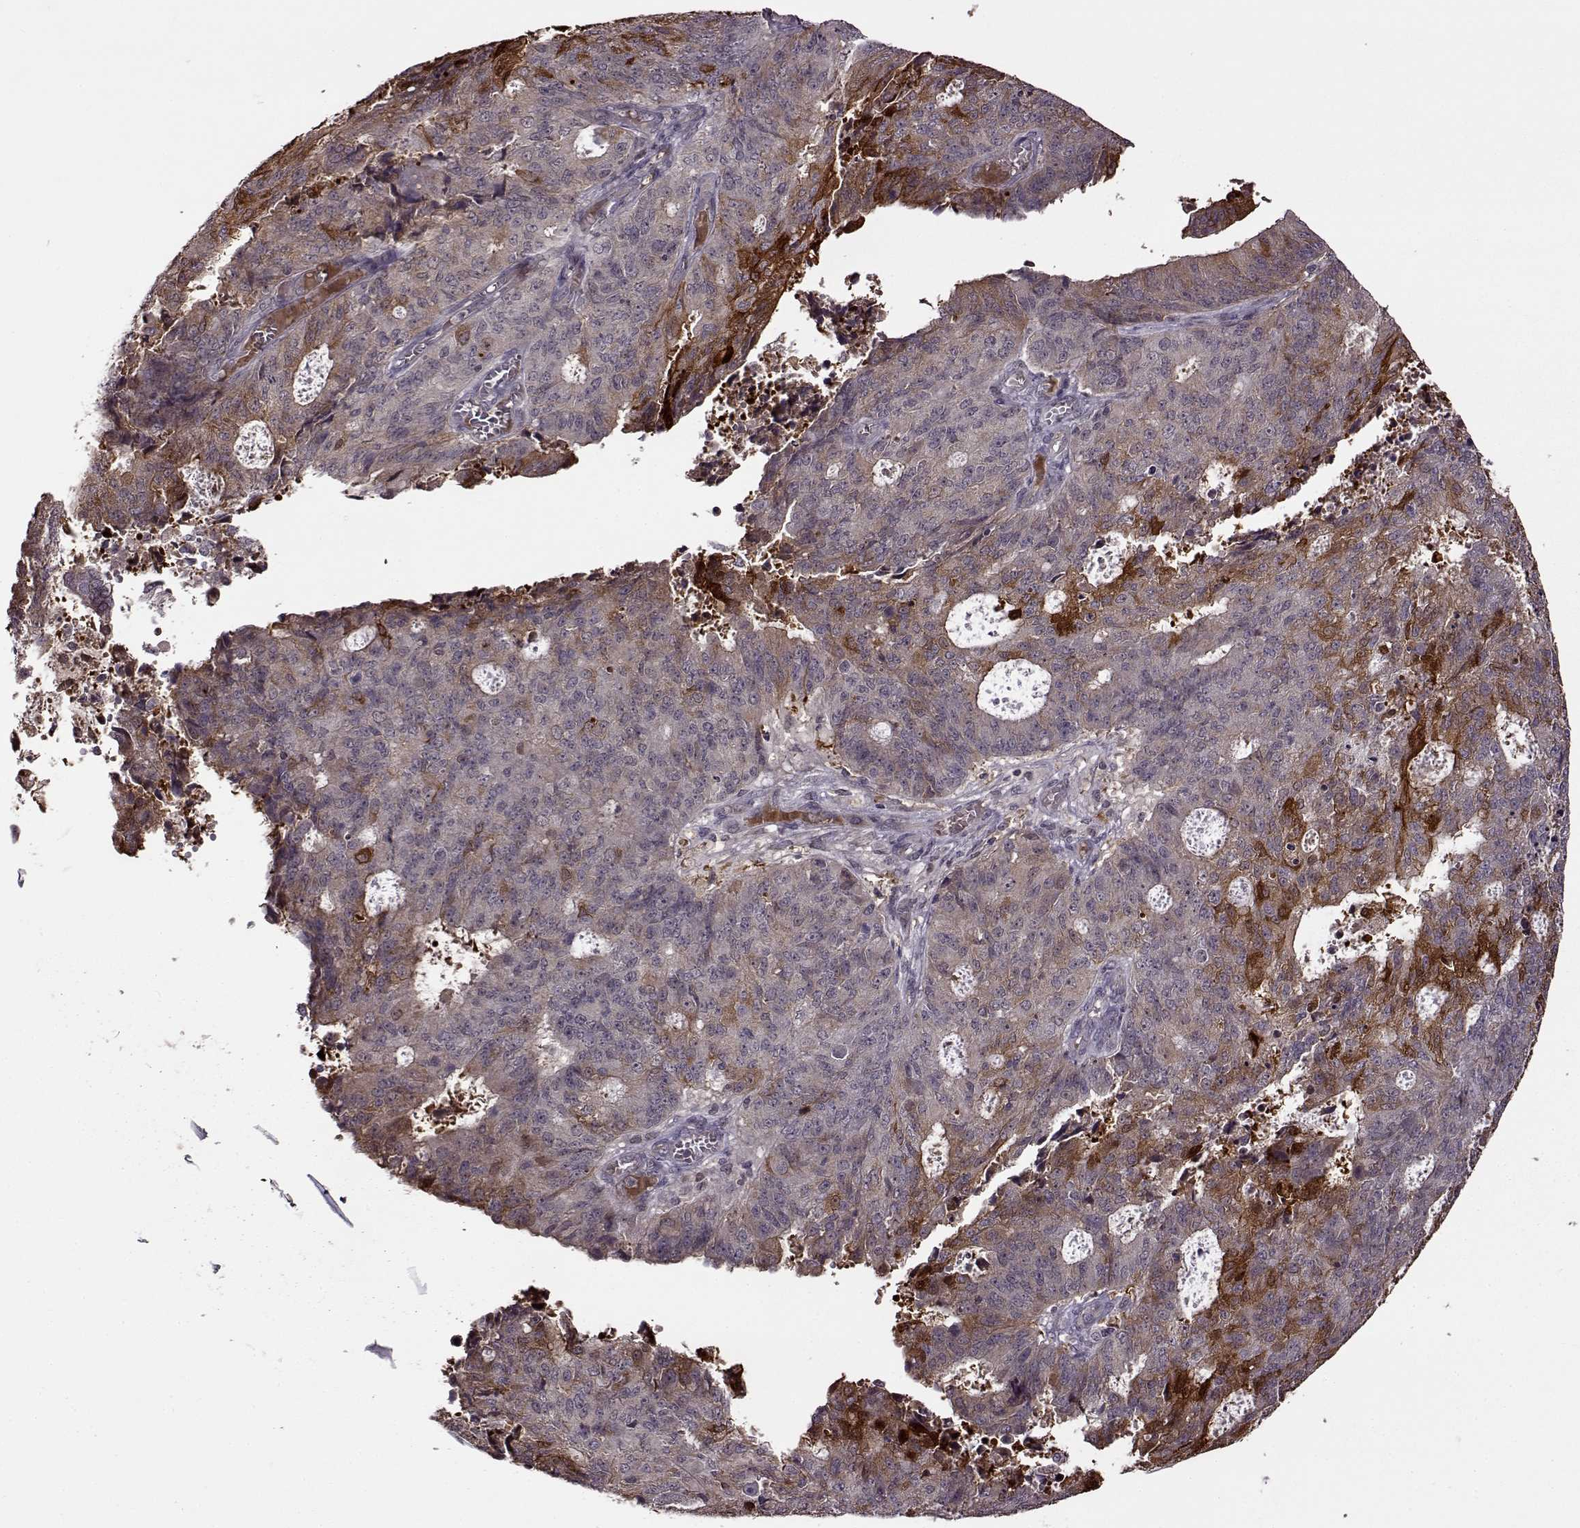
{"staining": {"intensity": "strong", "quantity": "<25%", "location": "cytoplasmic/membranous"}, "tissue": "endometrial cancer", "cell_type": "Tumor cells", "image_type": "cancer", "snomed": [{"axis": "morphology", "description": "Adenocarcinoma, NOS"}, {"axis": "topography", "description": "Endometrium"}], "caption": "An immunohistochemistry histopathology image of neoplastic tissue is shown. Protein staining in brown highlights strong cytoplasmic/membranous positivity in adenocarcinoma (endometrial) within tumor cells.", "gene": "MAIP1", "patient": {"sex": "female", "age": 82}}